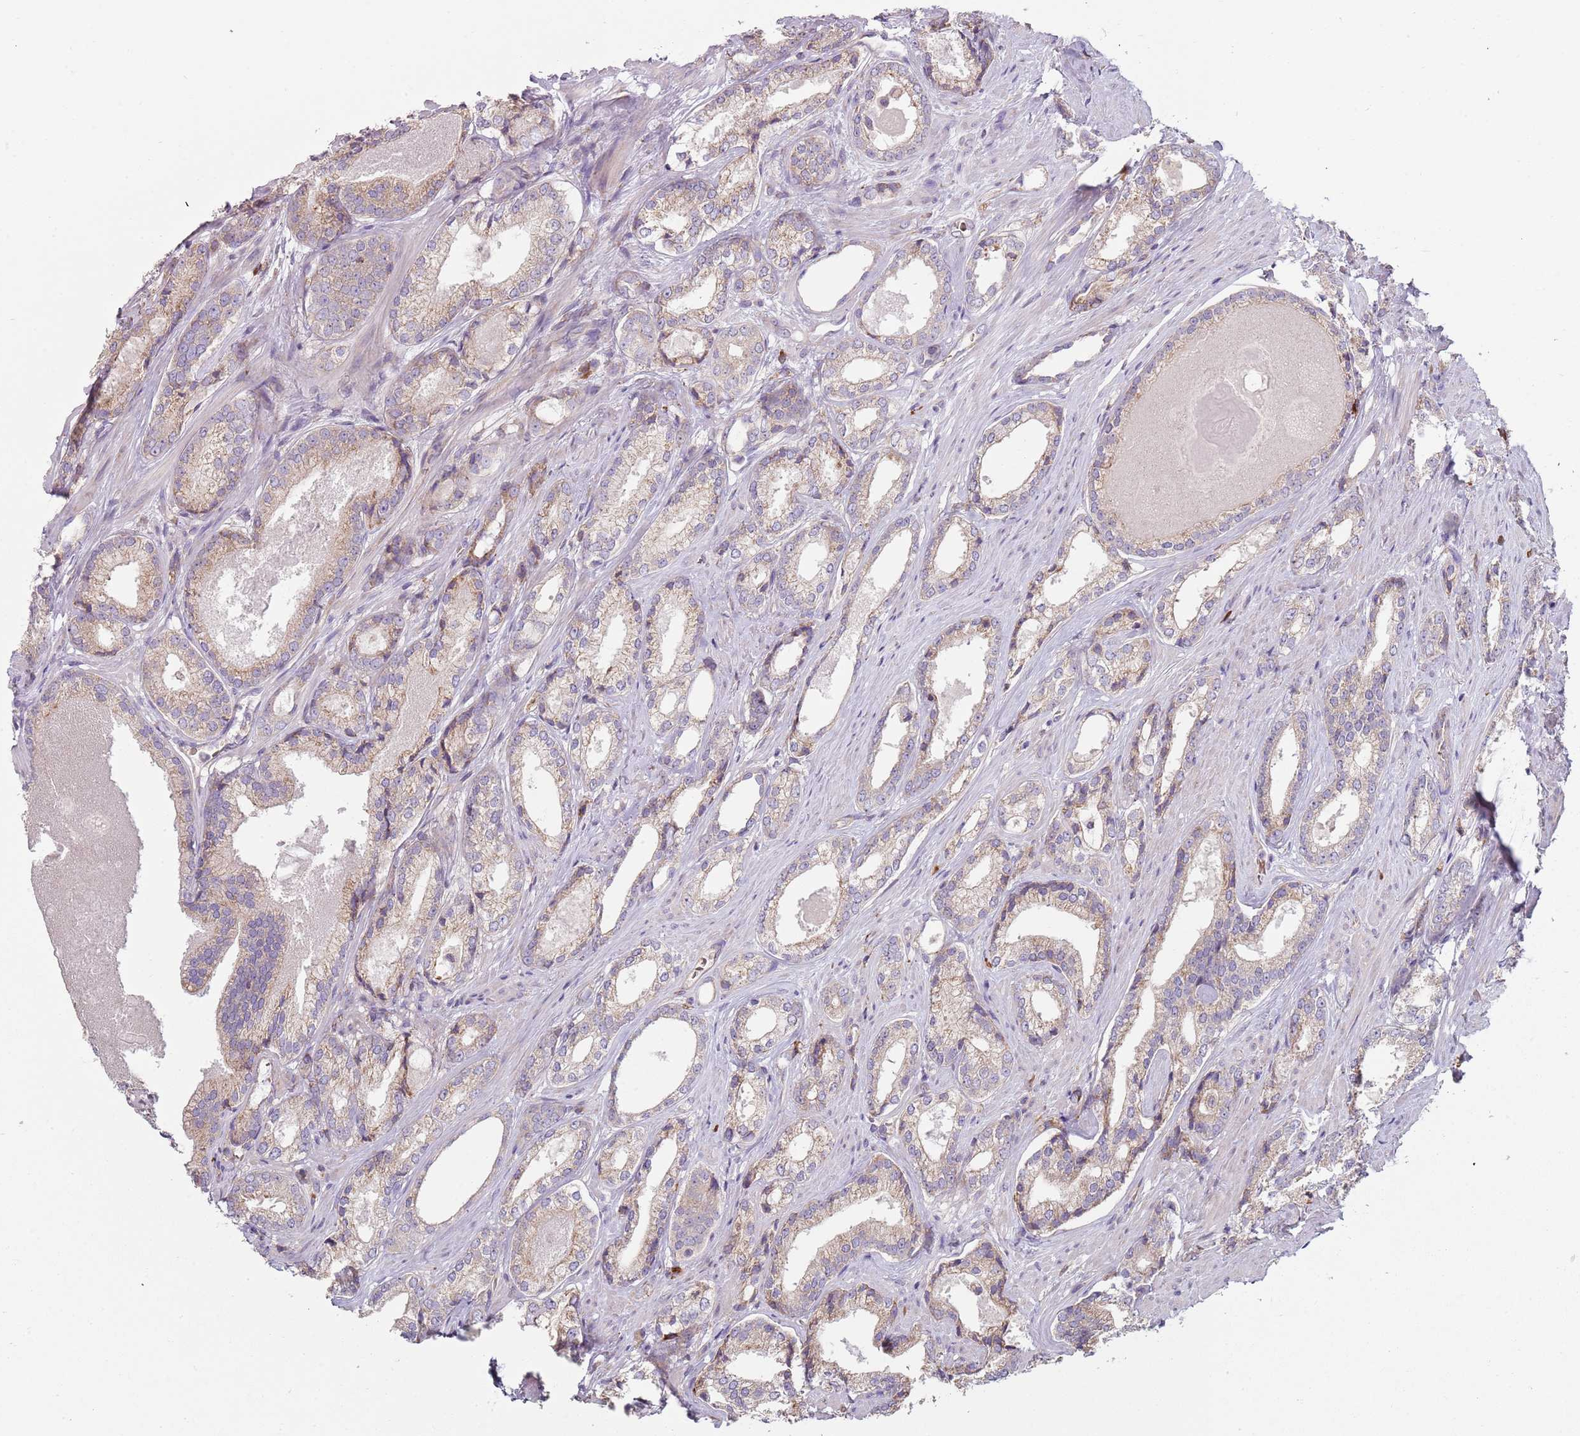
{"staining": {"intensity": "weak", "quantity": "<25%", "location": "cytoplasmic/membranous"}, "tissue": "prostate cancer", "cell_type": "Tumor cells", "image_type": "cancer", "snomed": [{"axis": "morphology", "description": "Adenocarcinoma, Low grade"}, {"axis": "topography", "description": "Prostate"}], "caption": "Immunohistochemical staining of human prostate cancer displays no significant staining in tumor cells.", "gene": "SPATA2", "patient": {"sex": "male", "age": 68}}